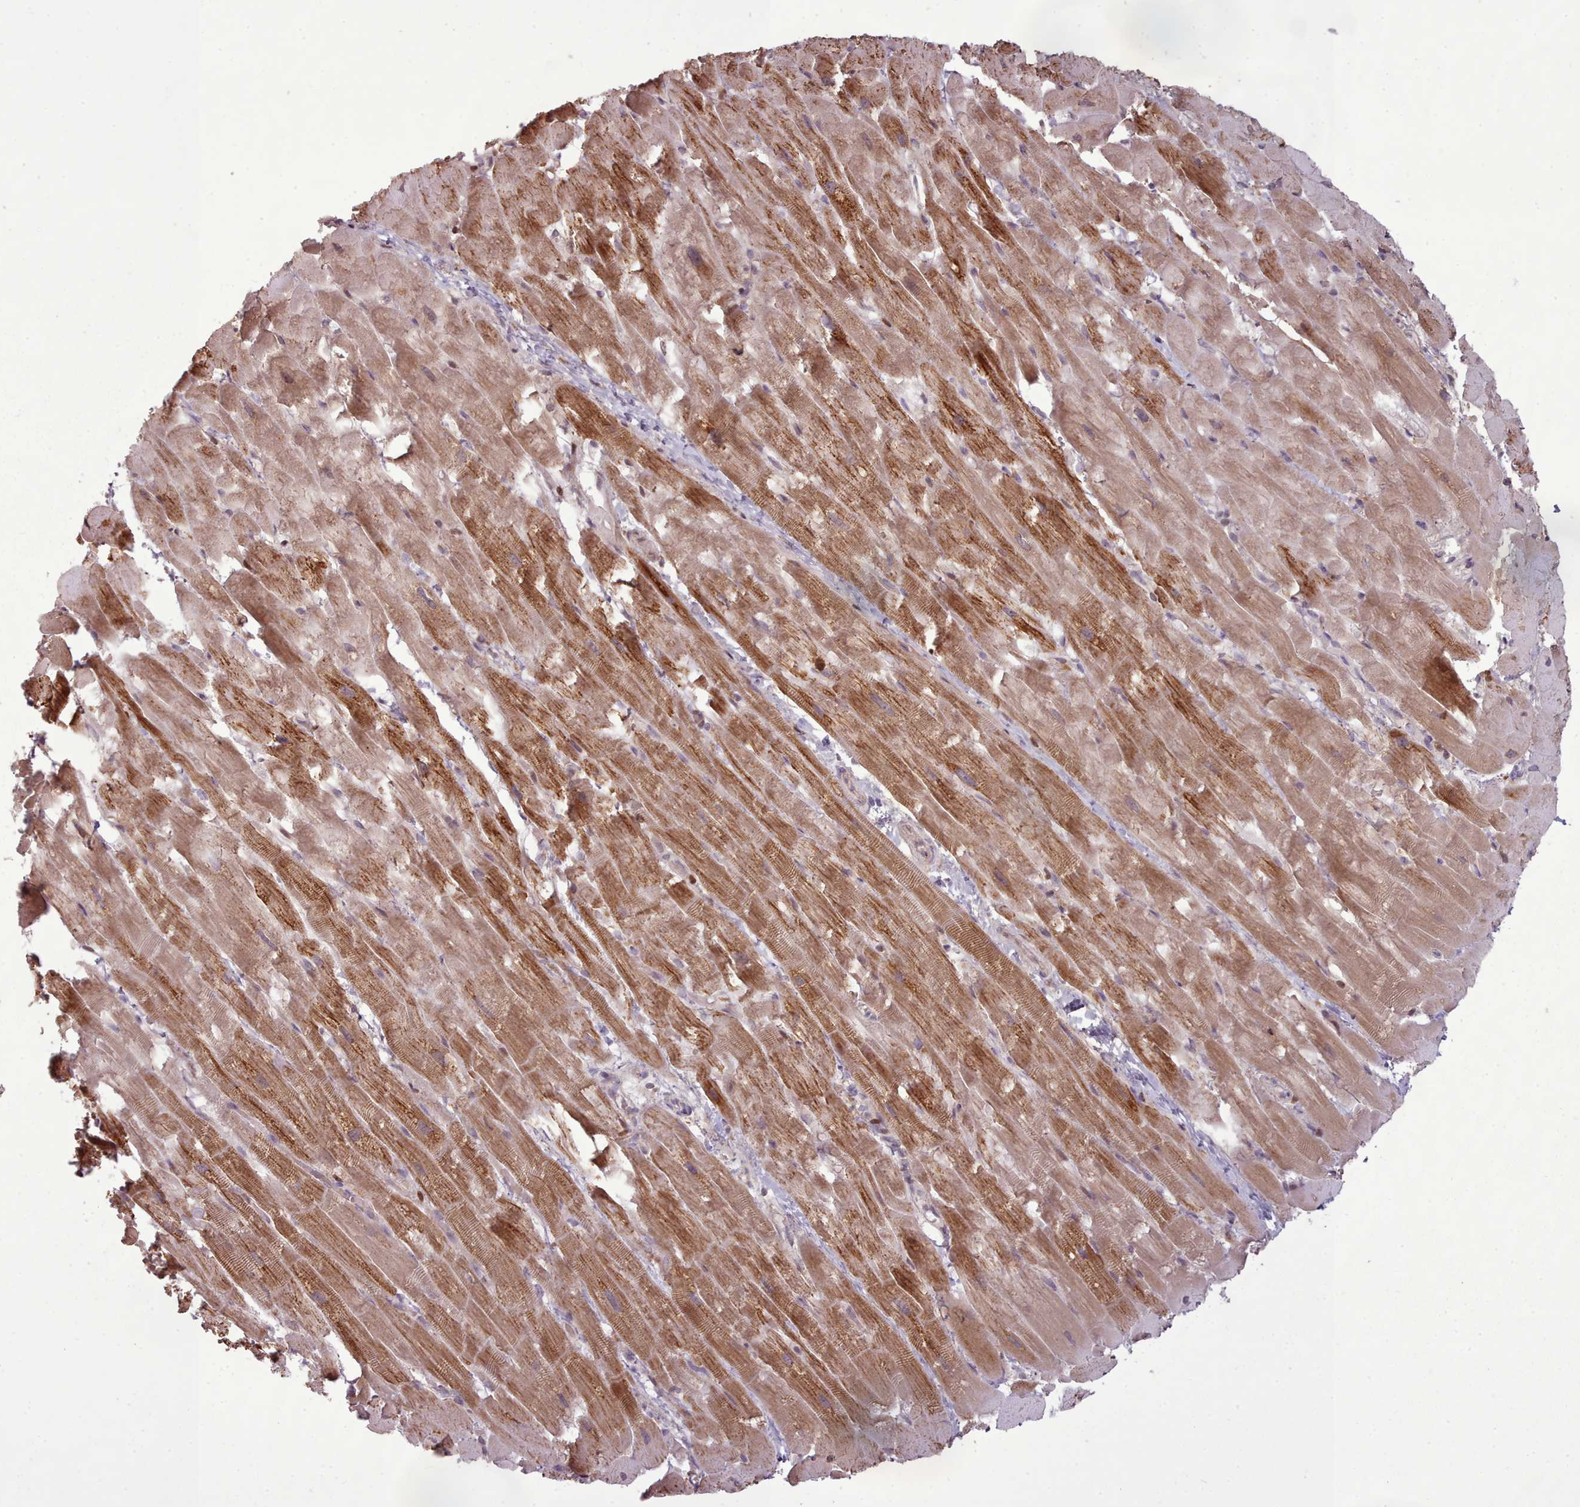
{"staining": {"intensity": "strong", "quantity": ">75%", "location": "cytoplasmic/membranous"}, "tissue": "heart muscle", "cell_type": "Cardiomyocytes", "image_type": "normal", "snomed": [{"axis": "morphology", "description": "Normal tissue, NOS"}, {"axis": "topography", "description": "Heart"}], "caption": "Cardiomyocytes show high levels of strong cytoplasmic/membranous expression in about >75% of cells in unremarkable heart muscle.", "gene": "LGALS9B", "patient": {"sex": "male", "age": 37}}